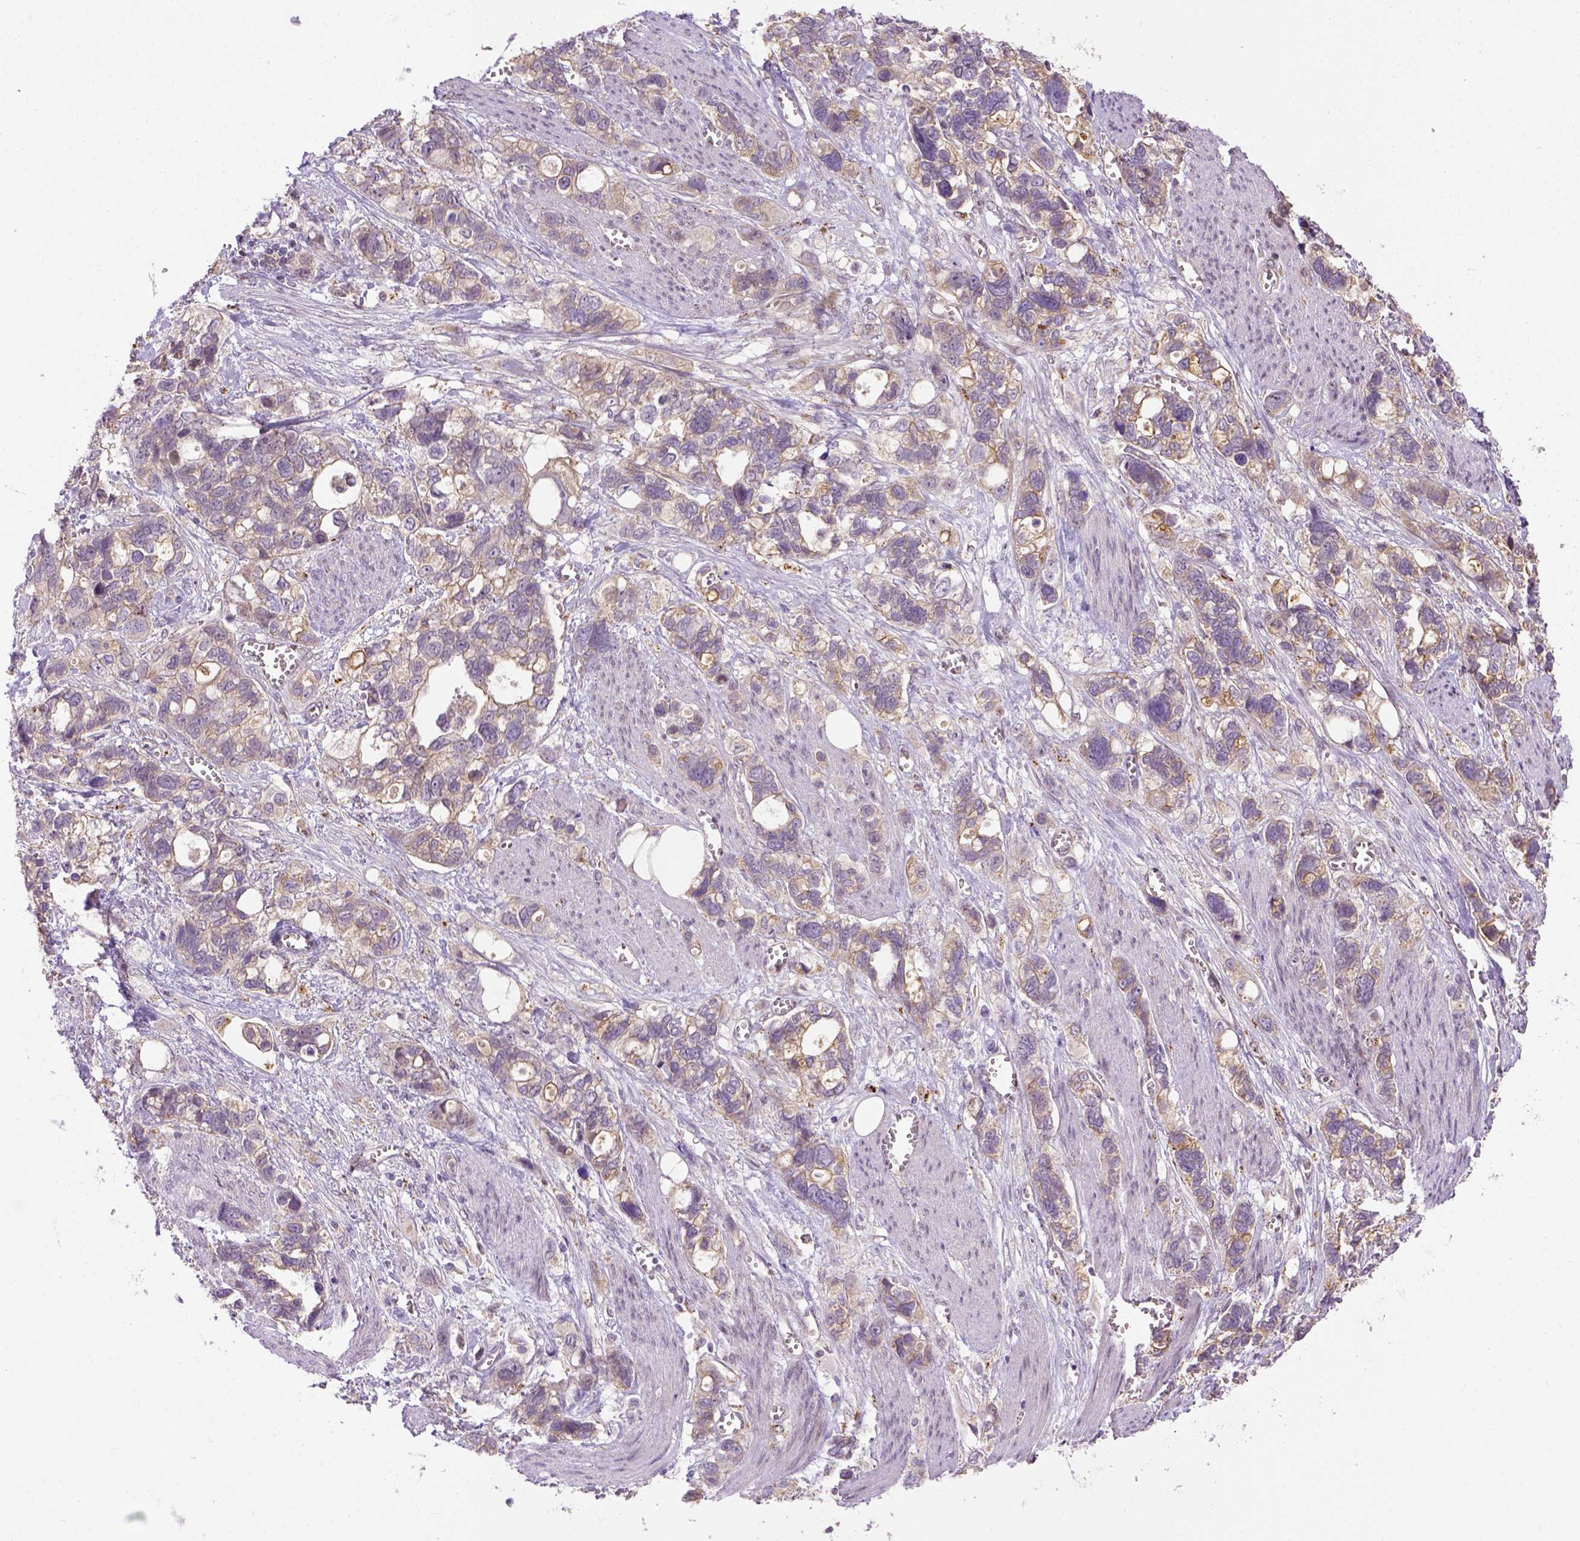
{"staining": {"intensity": "weak", "quantity": "<25%", "location": "cytoplasmic/membranous"}, "tissue": "stomach cancer", "cell_type": "Tumor cells", "image_type": "cancer", "snomed": [{"axis": "morphology", "description": "Adenocarcinoma, NOS"}, {"axis": "topography", "description": "Stomach, upper"}], "caption": "The immunohistochemistry histopathology image has no significant staining in tumor cells of stomach adenocarcinoma tissue. (Immunohistochemistry (ihc), brightfield microscopy, high magnification).", "gene": "KAZN", "patient": {"sex": "female", "age": 81}}